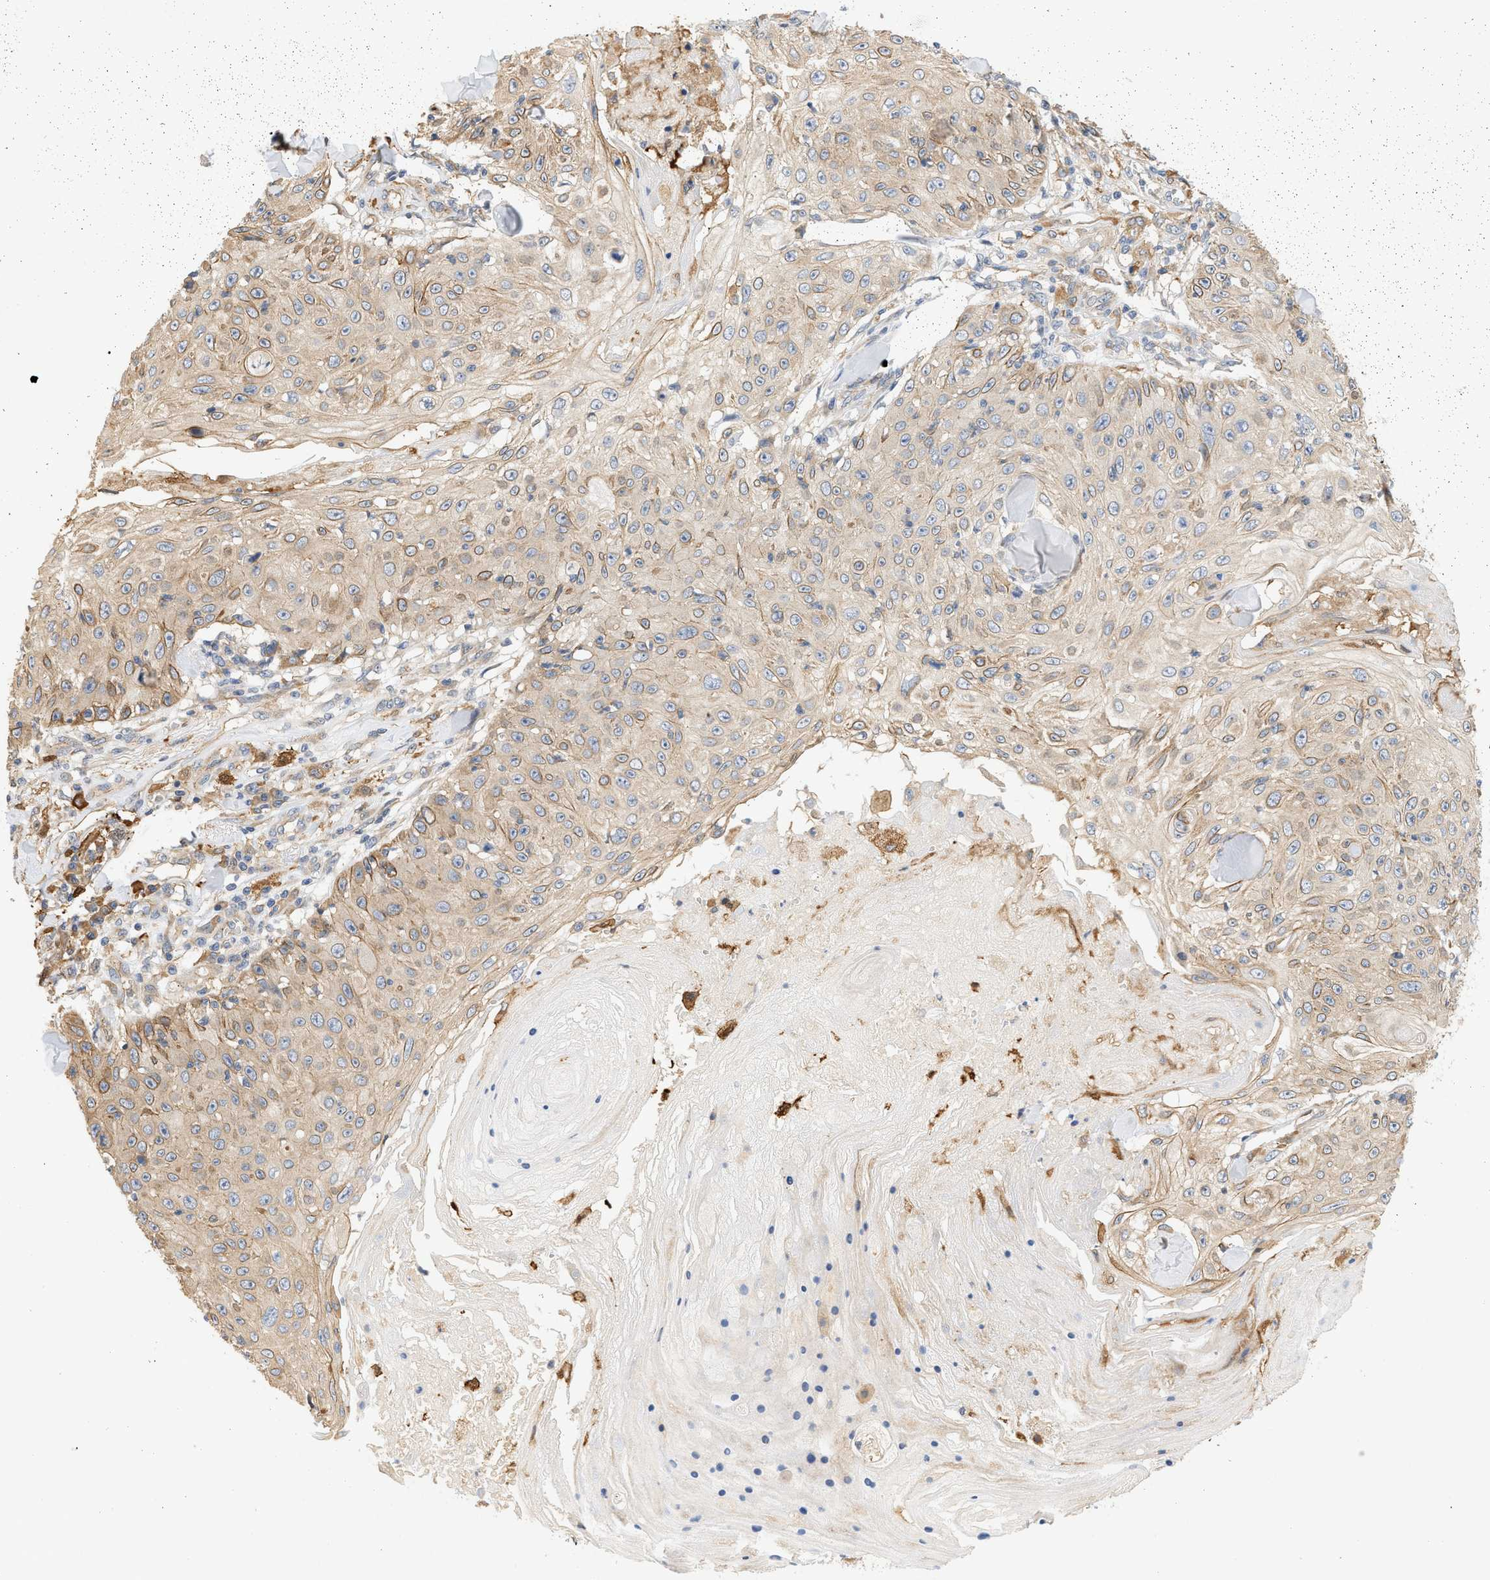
{"staining": {"intensity": "weak", "quantity": ">75%", "location": "cytoplasmic/membranous"}, "tissue": "skin cancer", "cell_type": "Tumor cells", "image_type": "cancer", "snomed": [{"axis": "morphology", "description": "Squamous cell carcinoma, NOS"}, {"axis": "topography", "description": "Skin"}], "caption": "A micrograph showing weak cytoplasmic/membranous expression in about >75% of tumor cells in skin cancer (squamous cell carcinoma), as visualized by brown immunohistochemical staining.", "gene": "CTXN1", "patient": {"sex": "male", "age": 86}}